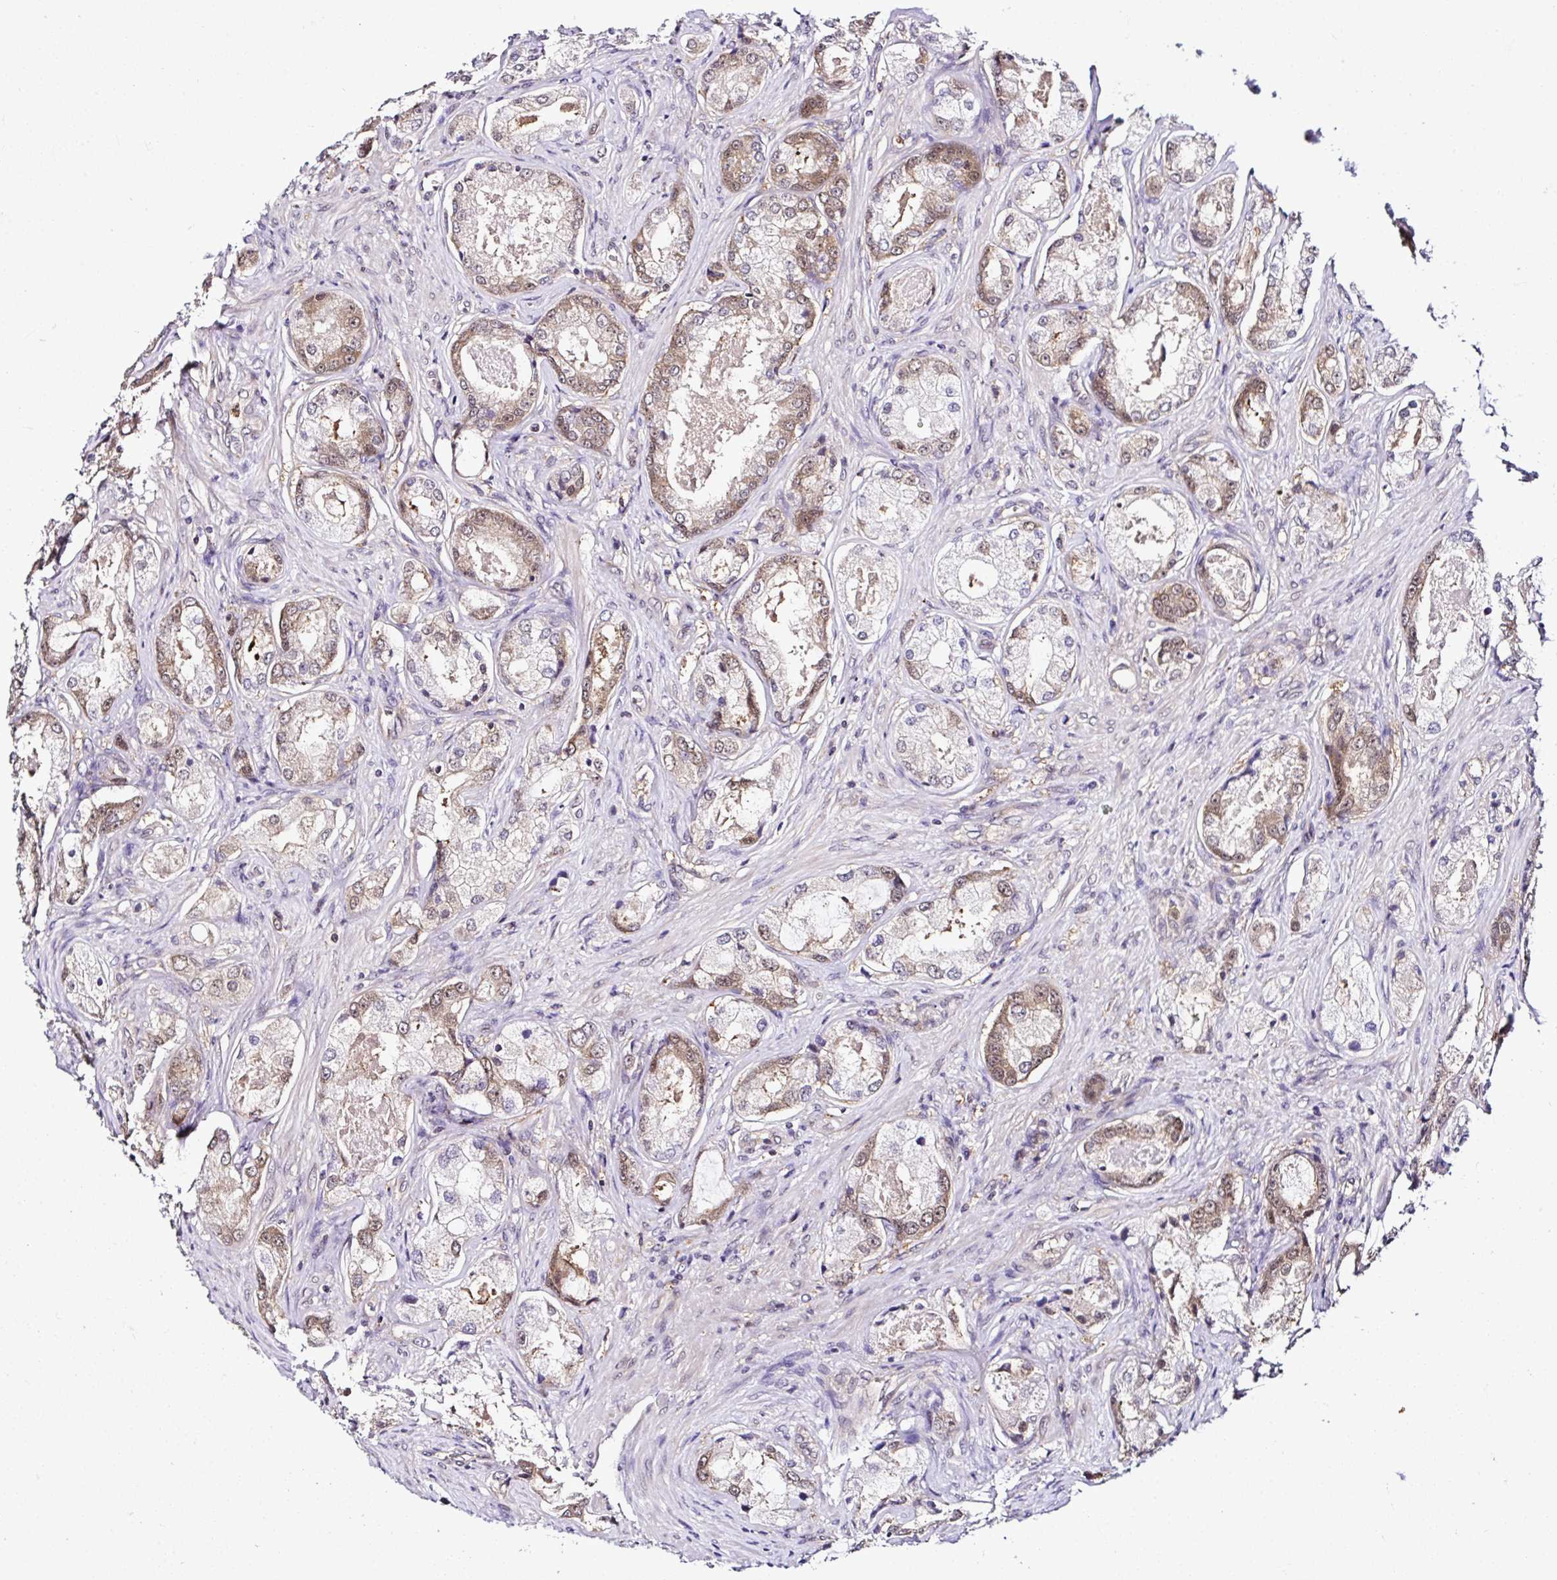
{"staining": {"intensity": "moderate", "quantity": "25%-75%", "location": "cytoplasmic/membranous,nuclear"}, "tissue": "prostate cancer", "cell_type": "Tumor cells", "image_type": "cancer", "snomed": [{"axis": "morphology", "description": "Adenocarcinoma, Low grade"}, {"axis": "topography", "description": "Prostate"}], "caption": "About 25%-75% of tumor cells in human prostate cancer (adenocarcinoma (low-grade)) display moderate cytoplasmic/membranous and nuclear protein staining as visualized by brown immunohistochemical staining.", "gene": "PIN4", "patient": {"sex": "male", "age": 68}}